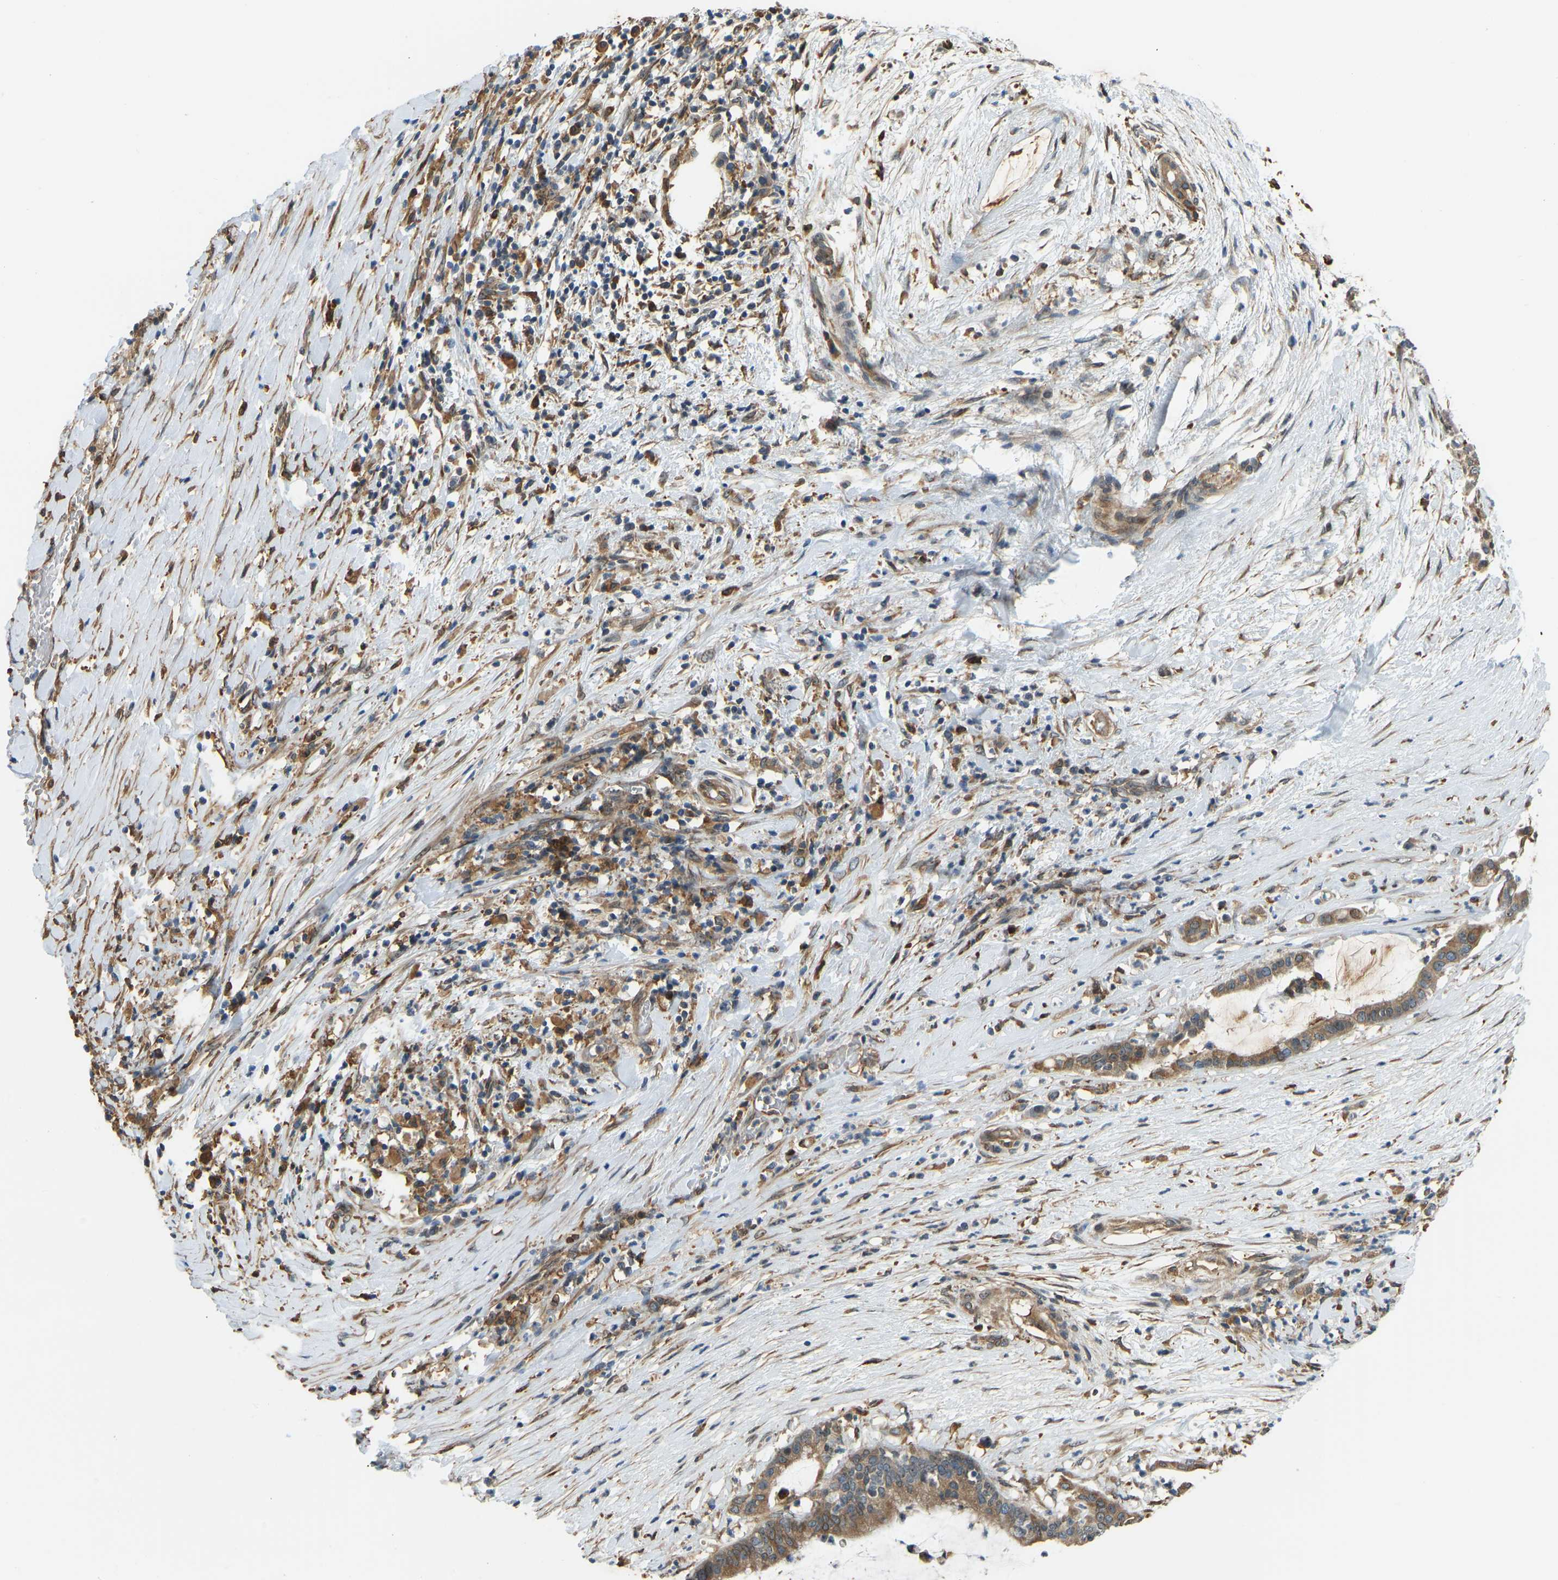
{"staining": {"intensity": "moderate", "quantity": ">75%", "location": "cytoplasmic/membranous"}, "tissue": "pancreatic cancer", "cell_type": "Tumor cells", "image_type": "cancer", "snomed": [{"axis": "morphology", "description": "Adenocarcinoma, NOS"}, {"axis": "topography", "description": "Pancreas"}], "caption": "The histopathology image shows staining of pancreatic cancer, revealing moderate cytoplasmic/membranous protein expression (brown color) within tumor cells.", "gene": "OS9", "patient": {"sex": "male", "age": 41}}